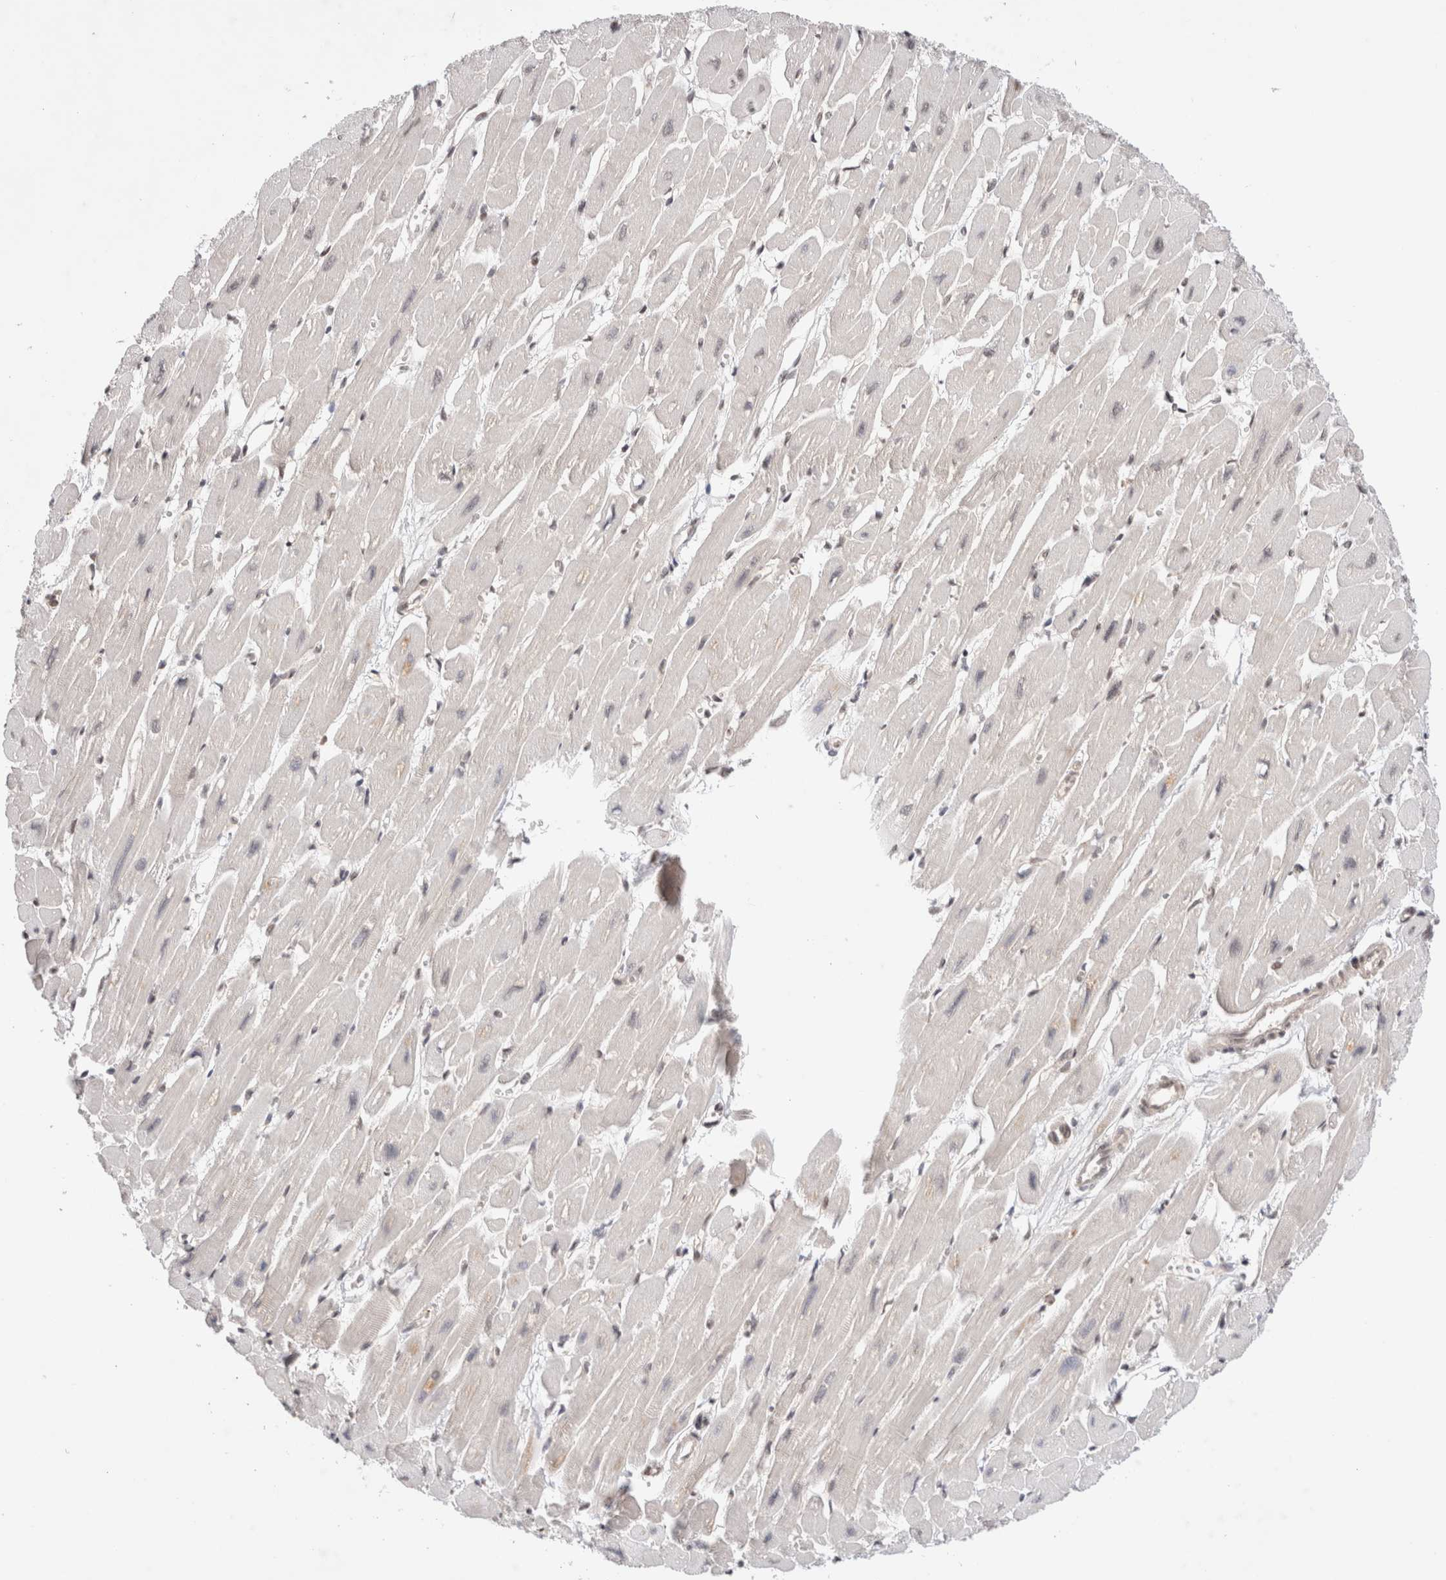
{"staining": {"intensity": "weak", "quantity": "<25%", "location": "nuclear"}, "tissue": "heart muscle", "cell_type": "Cardiomyocytes", "image_type": "normal", "snomed": [{"axis": "morphology", "description": "Normal tissue, NOS"}, {"axis": "topography", "description": "Heart"}], "caption": "Immunohistochemical staining of unremarkable heart muscle reveals no significant staining in cardiomyocytes. The staining was performed using DAB to visualize the protein expression in brown, while the nuclei were stained in blue with hematoxylin (Magnification: 20x).", "gene": "GATAD2A", "patient": {"sex": "female", "age": 54}}